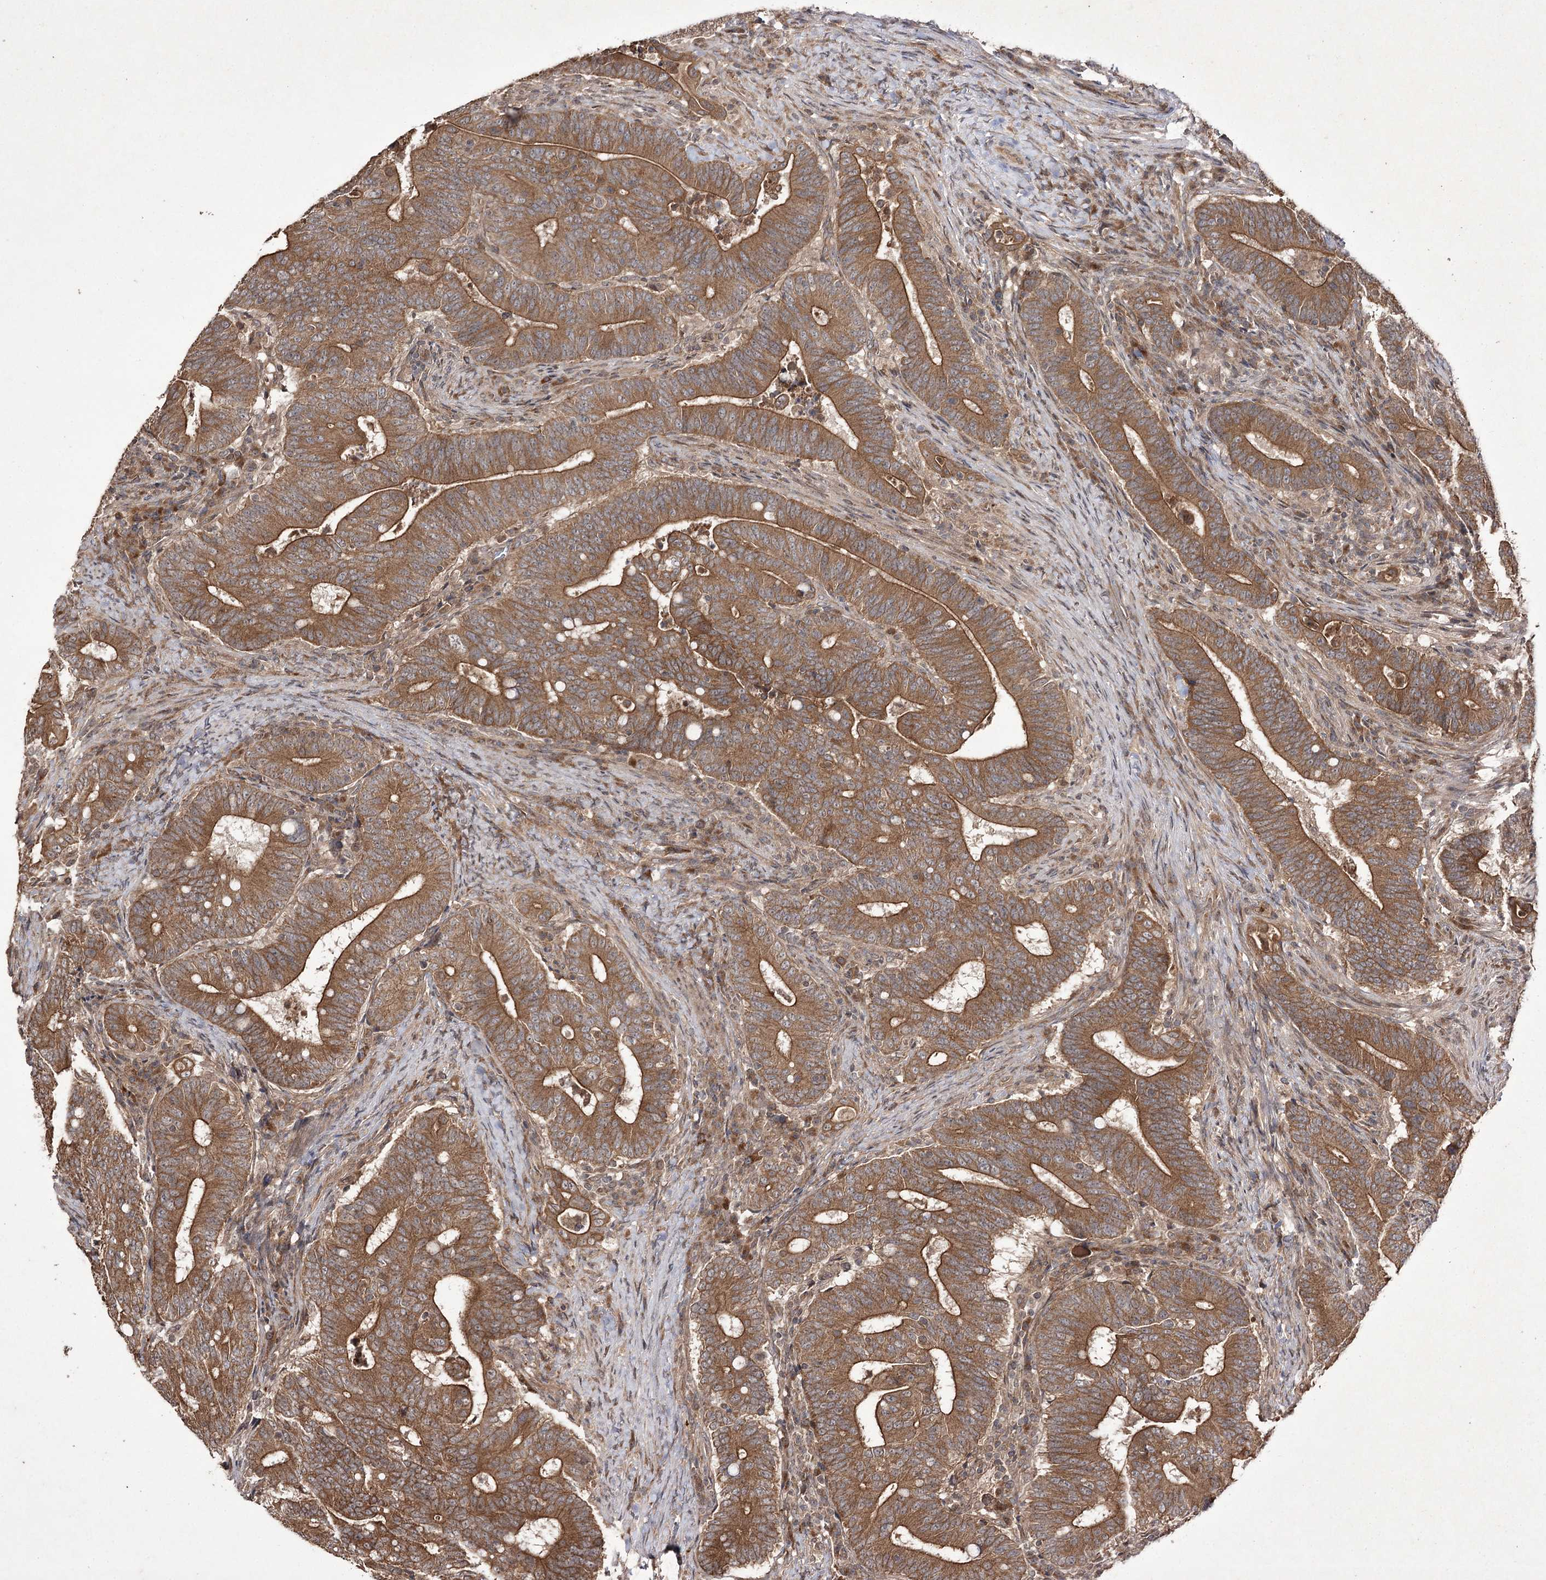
{"staining": {"intensity": "moderate", "quantity": ">75%", "location": "cytoplasmic/membranous"}, "tissue": "colorectal cancer", "cell_type": "Tumor cells", "image_type": "cancer", "snomed": [{"axis": "morphology", "description": "Adenocarcinoma, NOS"}, {"axis": "topography", "description": "Colon"}], "caption": "A micrograph showing moderate cytoplasmic/membranous positivity in approximately >75% of tumor cells in colorectal adenocarcinoma, as visualized by brown immunohistochemical staining.", "gene": "FANCL", "patient": {"sex": "female", "age": 66}}